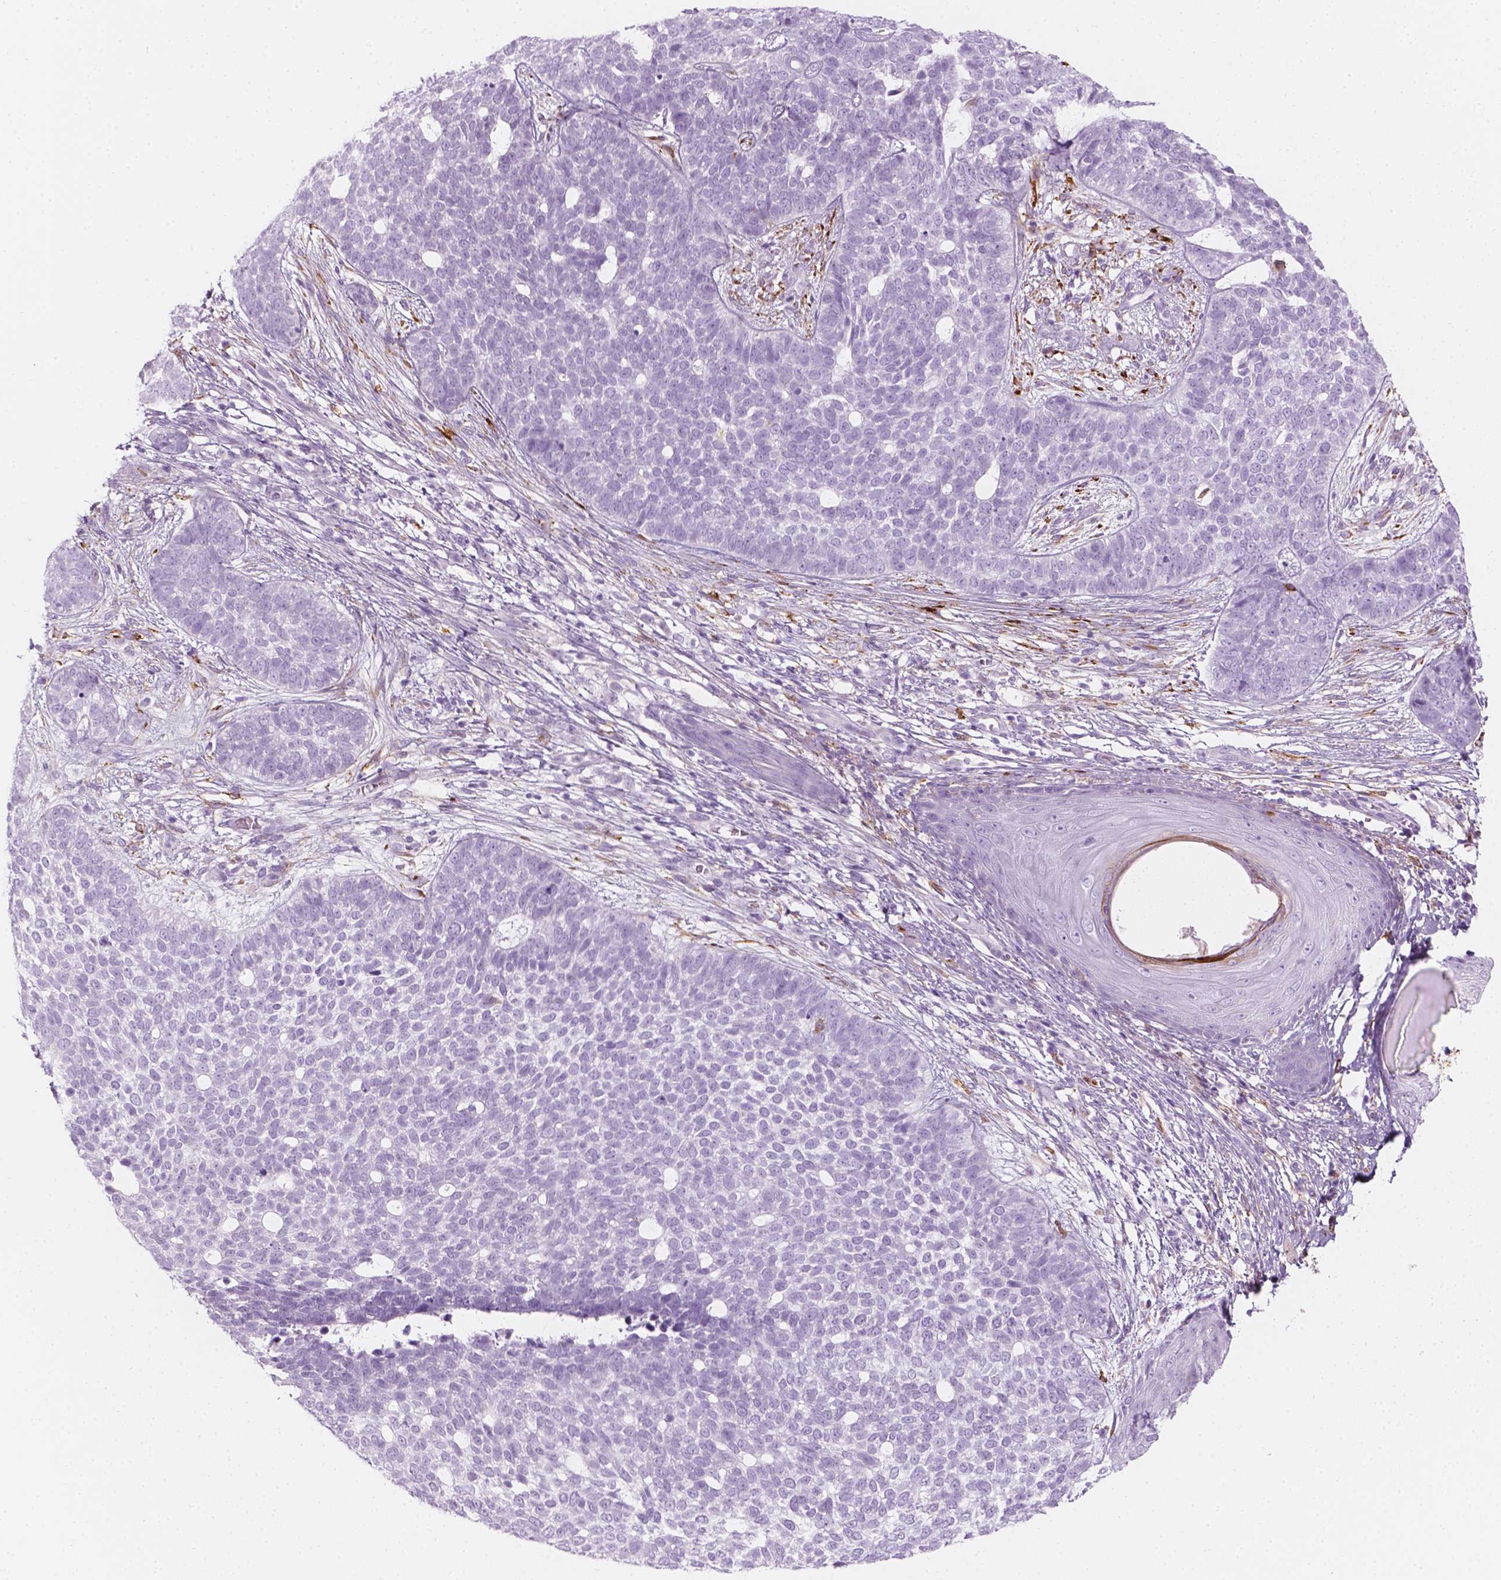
{"staining": {"intensity": "negative", "quantity": "none", "location": "none"}, "tissue": "skin cancer", "cell_type": "Tumor cells", "image_type": "cancer", "snomed": [{"axis": "morphology", "description": "Basal cell carcinoma"}, {"axis": "topography", "description": "Skin"}], "caption": "This photomicrograph is of skin basal cell carcinoma stained with IHC to label a protein in brown with the nuclei are counter-stained blue. There is no expression in tumor cells.", "gene": "CES1", "patient": {"sex": "female", "age": 69}}